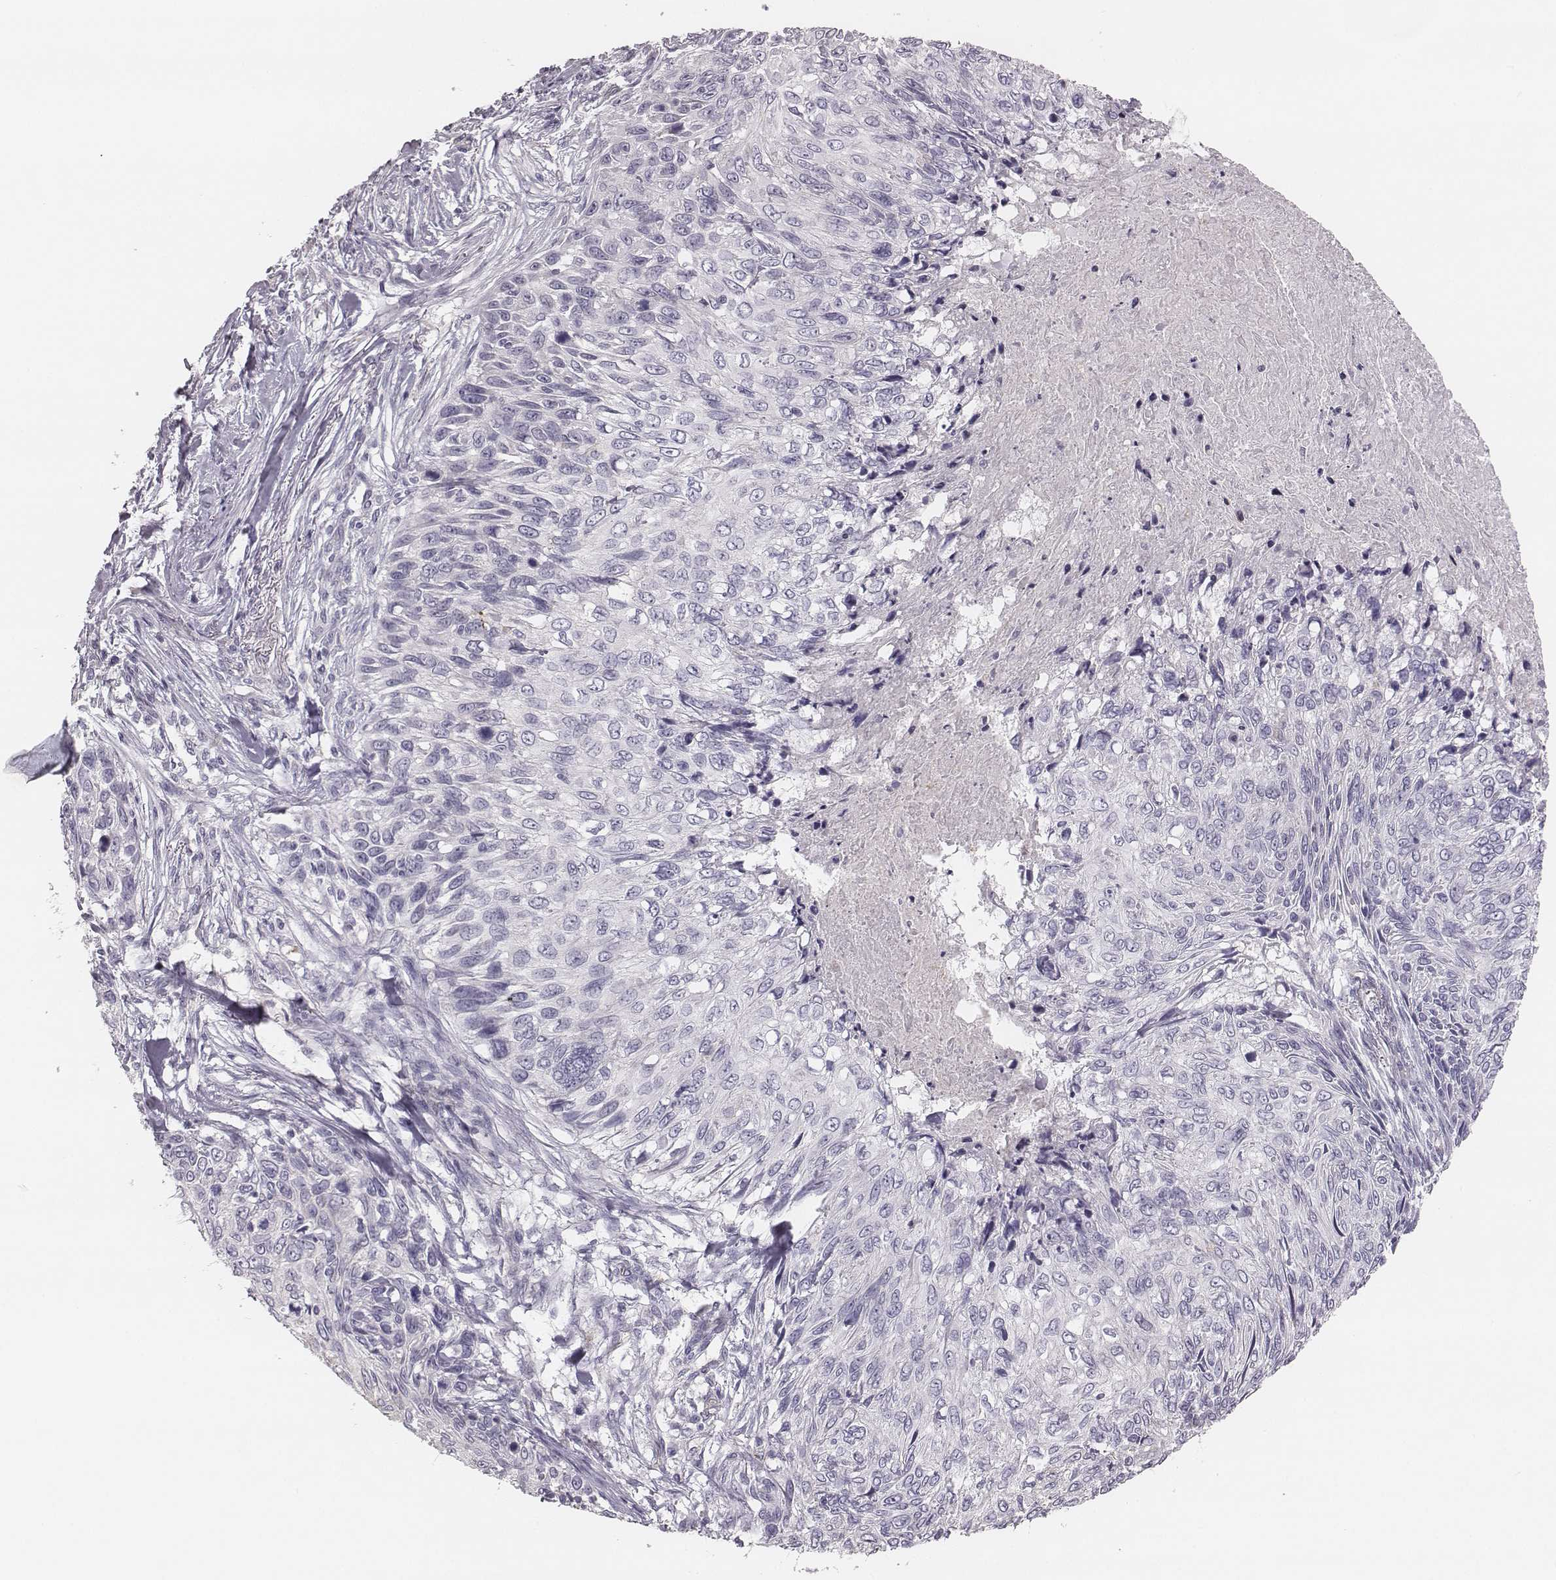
{"staining": {"intensity": "negative", "quantity": "none", "location": "none"}, "tissue": "skin cancer", "cell_type": "Tumor cells", "image_type": "cancer", "snomed": [{"axis": "morphology", "description": "Squamous cell carcinoma, NOS"}, {"axis": "topography", "description": "Skin"}], "caption": "Immunohistochemical staining of skin cancer demonstrates no significant expression in tumor cells.", "gene": "KCNJ12", "patient": {"sex": "male", "age": 92}}